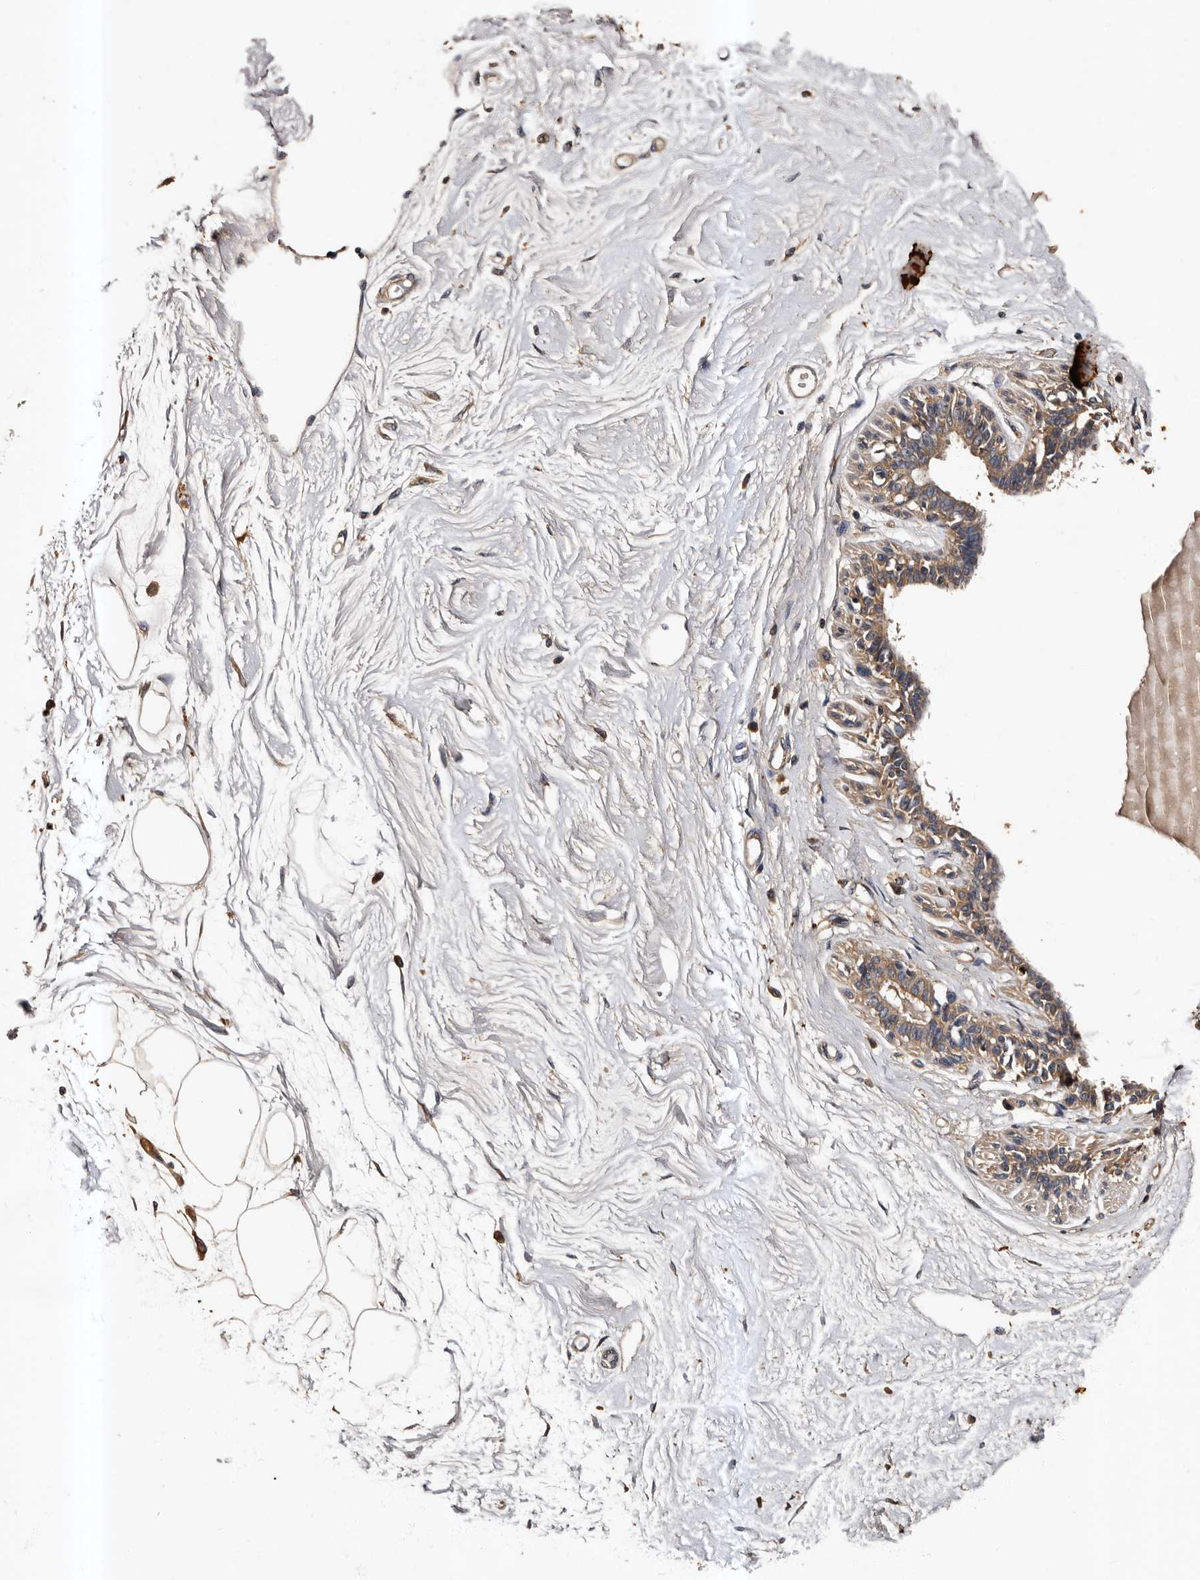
{"staining": {"intensity": "weak", "quantity": "25%-75%", "location": "cytoplasmic/membranous"}, "tissue": "breast", "cell_type": "Adipocytes", "image_type": "normal", "snomed": [{"axis": "morphology", "description": "Normal tissue, NOS"}, {"axis": "topography", "description": "Breast"}], "caption": "Adipocytes demonstrate weak cytoplasmic/membranous staining in approximately 25%-75% of cells in benign breast. (DAB = brown stain, brightfield microscopy at high magnification).", "gene": "ADCK5", "patient": {"sex": "female", "age": 45}}